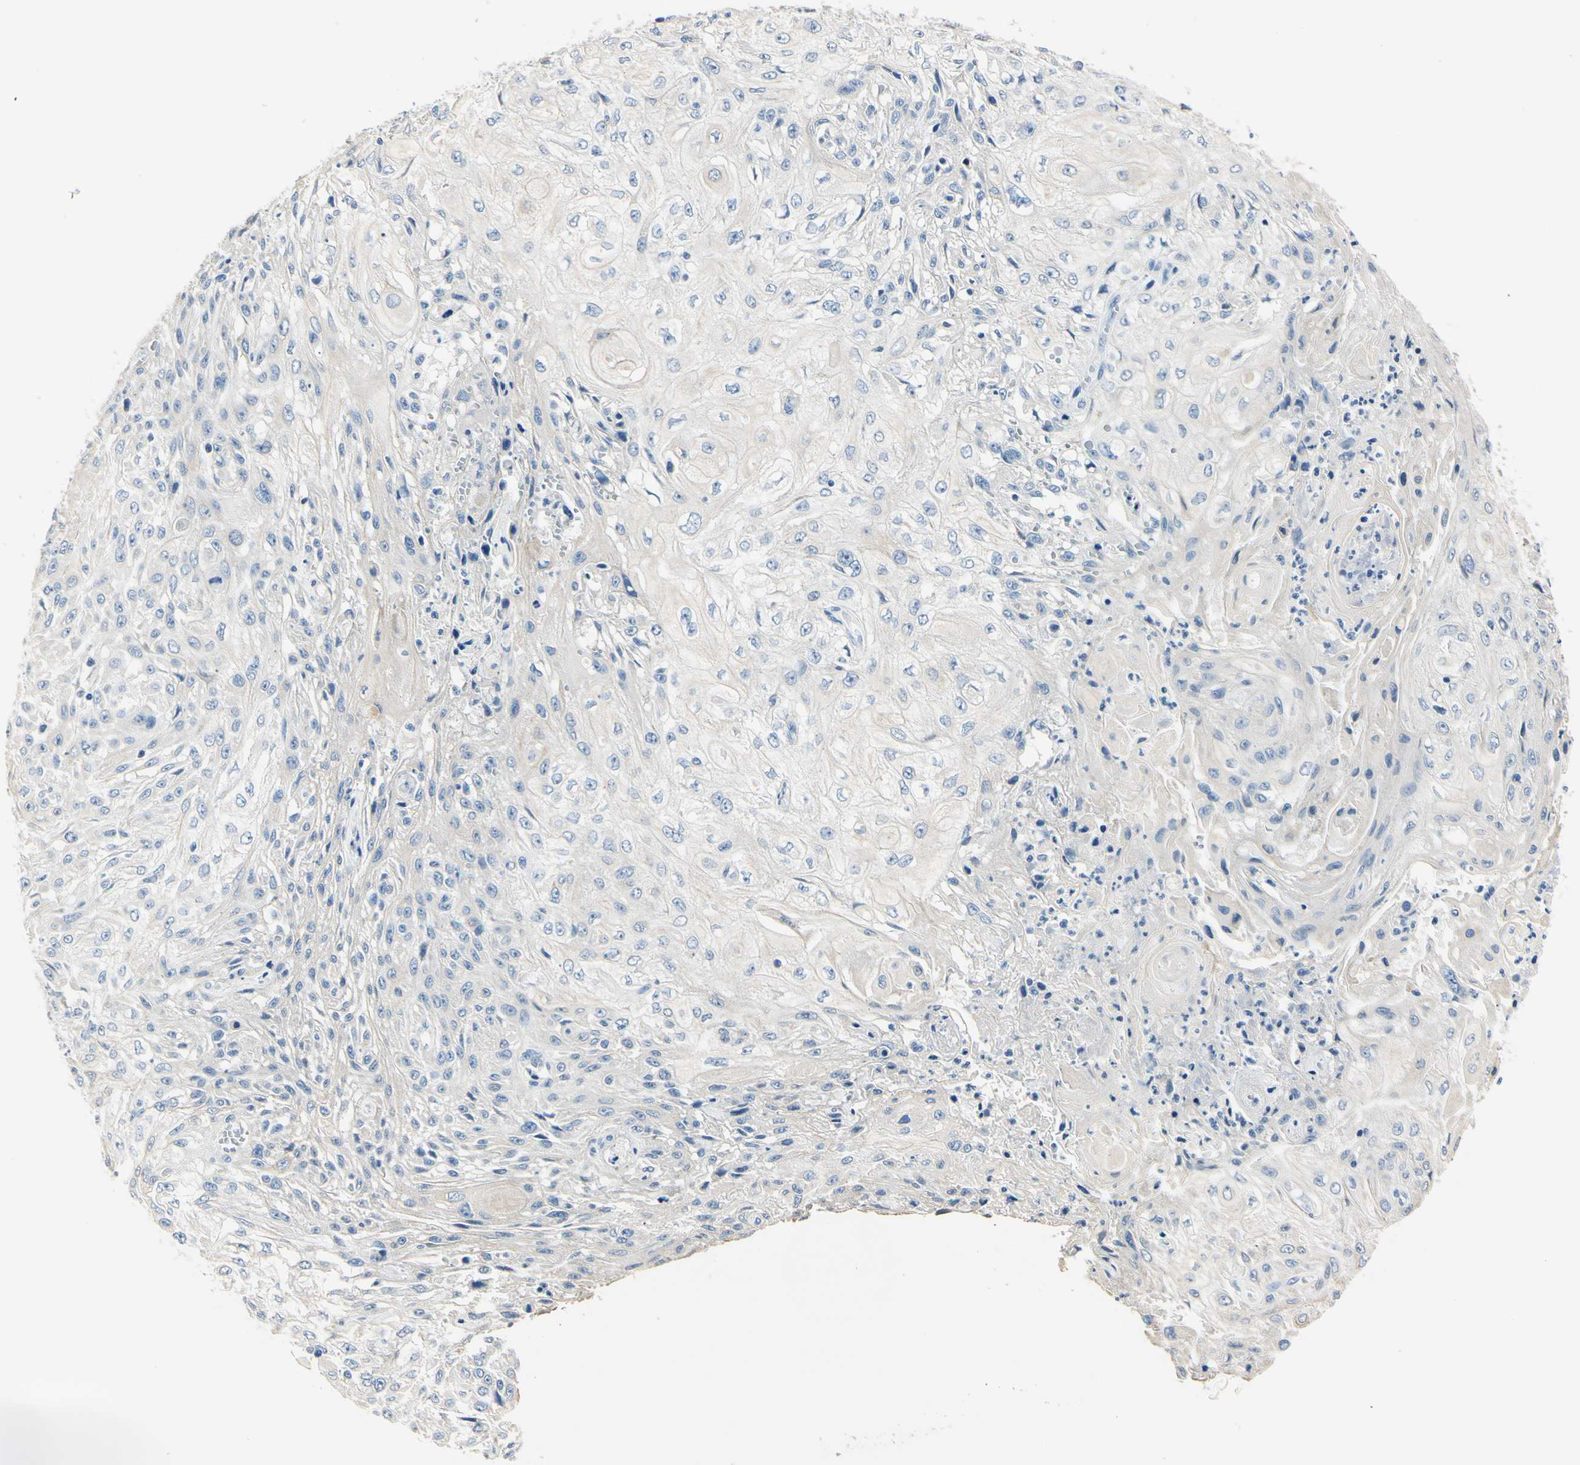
{"staining": {"intensity": "negative", "quantity": "none", "location": "none"}, "tissue": "skin cancer", "cell_type": "Tumor cells", "image_type": "cancer", "snomed": [{"axis": "morphology", "description": "Squamous cell carcinoma, NOS"}, {"axis": "morphology", "description": "Squamous cell carcinoma, metastatic, NOS"}, {"axis": "topography", "description": "Skin"}, {"axis": "topography", "description": "Lymph node"}], "caption": "Protein analysis of skin cancer displays no significant positivity in tumor cells.", "gene": "TGFBR3", "patient": {"sex": "male", "age": 75}}